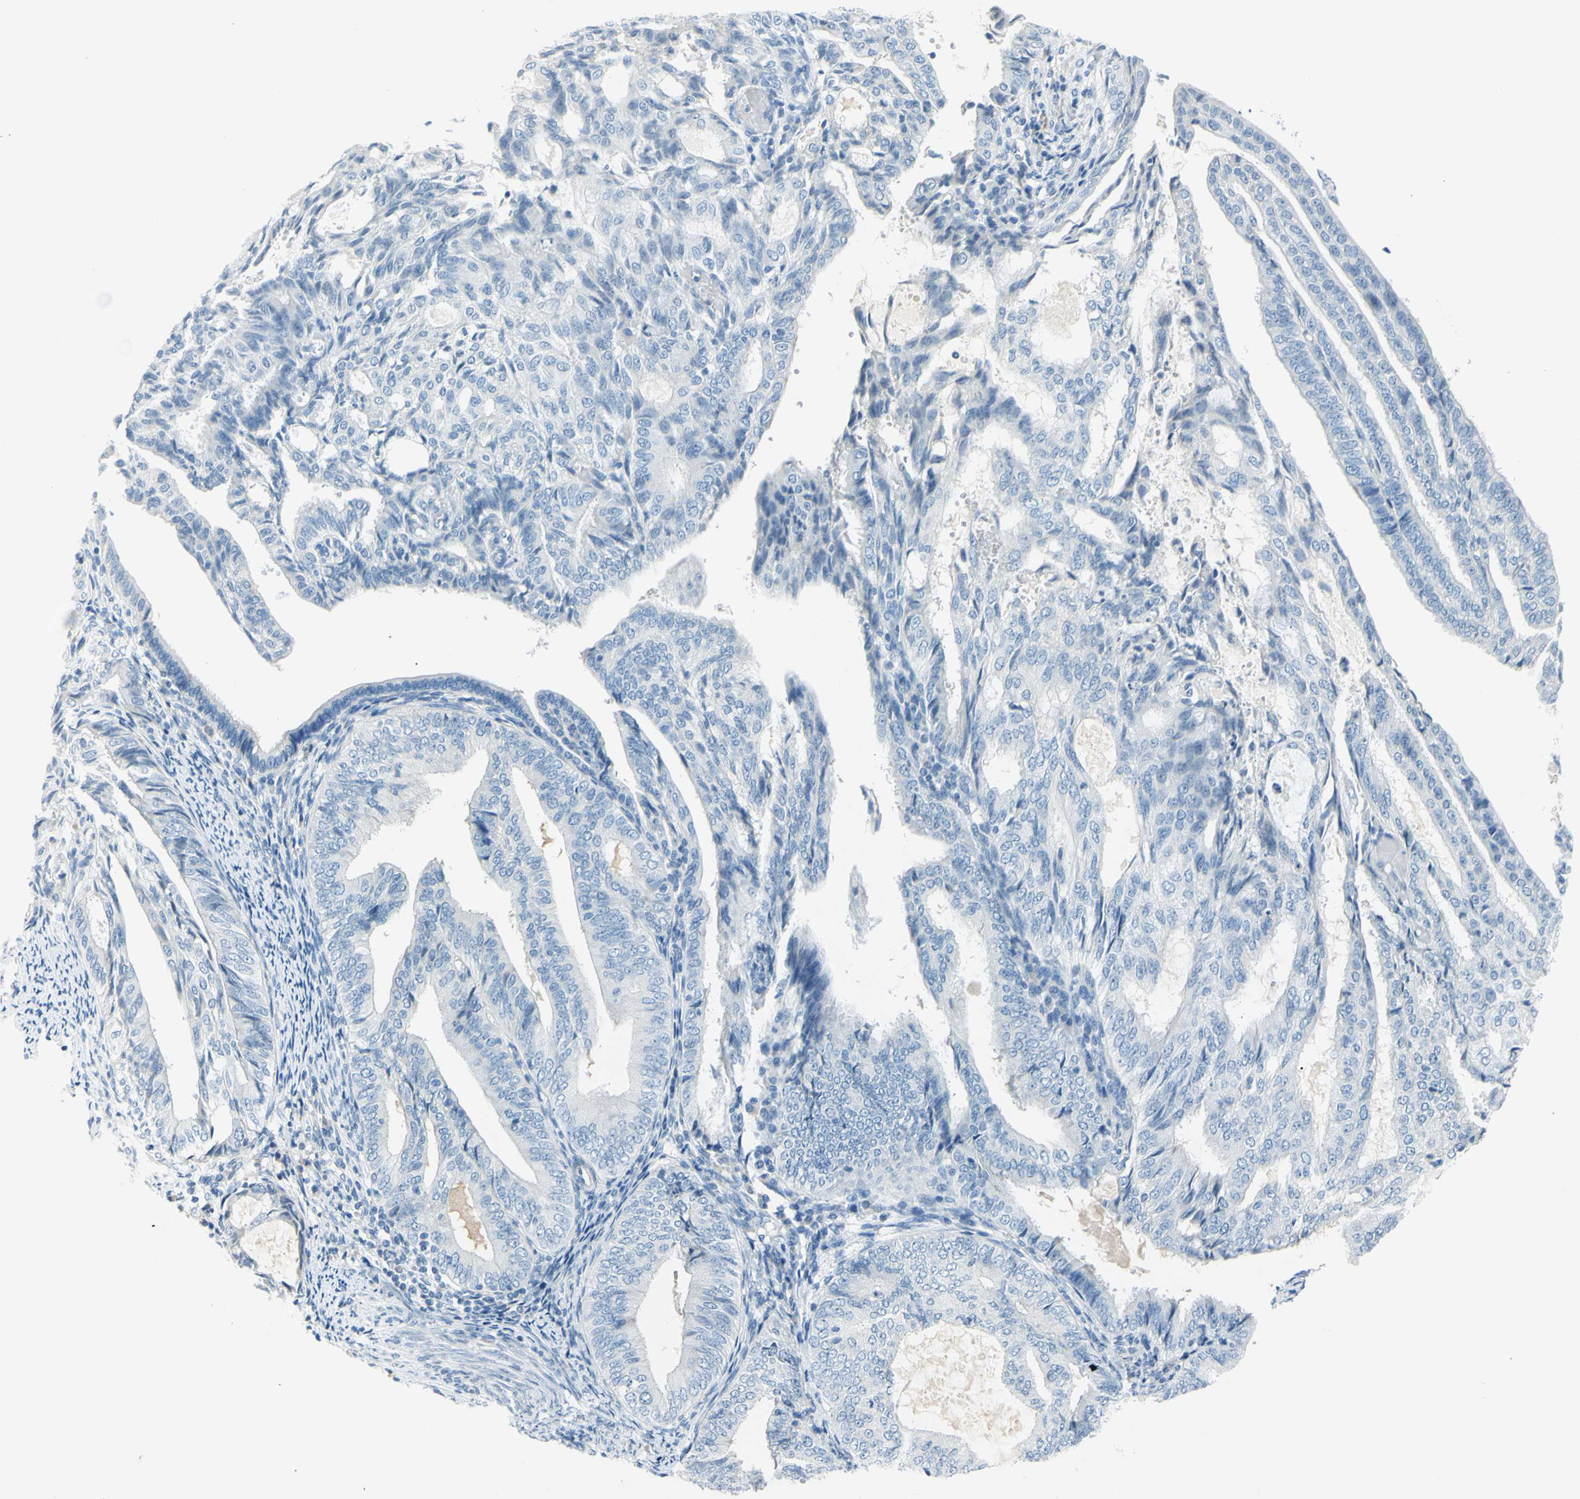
{"staining": {"intensity": "negative", "quantity": "none", "location": "none"}, "tissue": "endometrial cancer", "cell_type": "Tumor cells", "image_type": "cancer", "snomed": [{"axis": "morphology", "description": "Adenocarcinoma, NOS"}, {"axis": "topography", "description": "Endometrium"}], "caption": "Photomicrograph shows no protein staining in tumor cells of endometrial cancer tissue.", "gene": "DCT", "patient": {"sex": "female", "age": 58}}